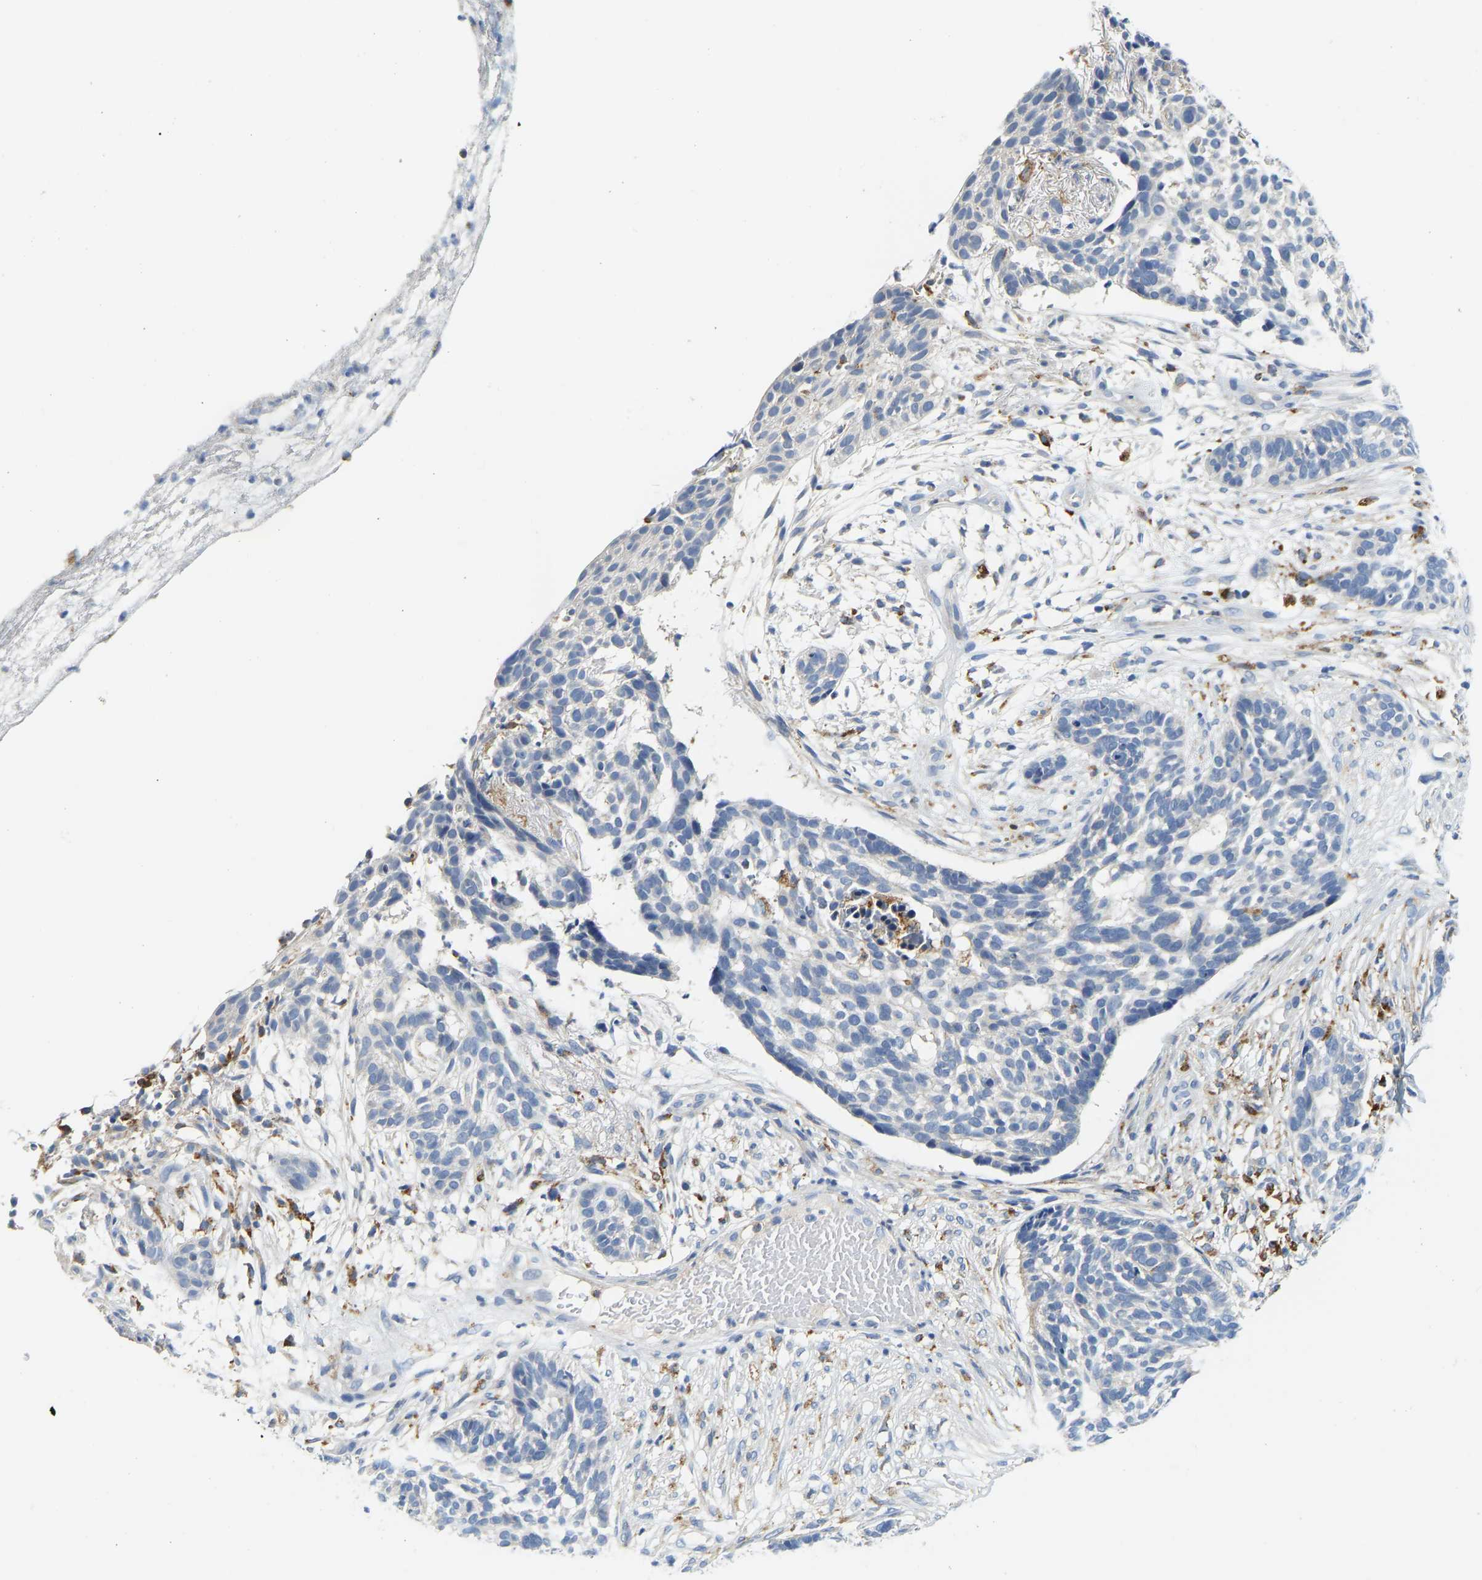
{"staining": {"intensity": "negative", "quantity": "none", "location": "none"}, "tissue": "skin cancer", "cell_type": "Tumor cells", "image_type": "cancer", "snomed": [{"axis": "morphology", "description": "Basal cell carcinoma"}, {"axis": "topography", "description": "Skin"}], "caption": "IHC micrograph of neoplastic tissue: skin basal cell carcinoma stained with DAB (3,3'-diaminobenzidine) exhibits no significant protein positivity in tumor cells.", "gene": "ATP6V1E1", "patient": {"sex": "male", "age": 85}}